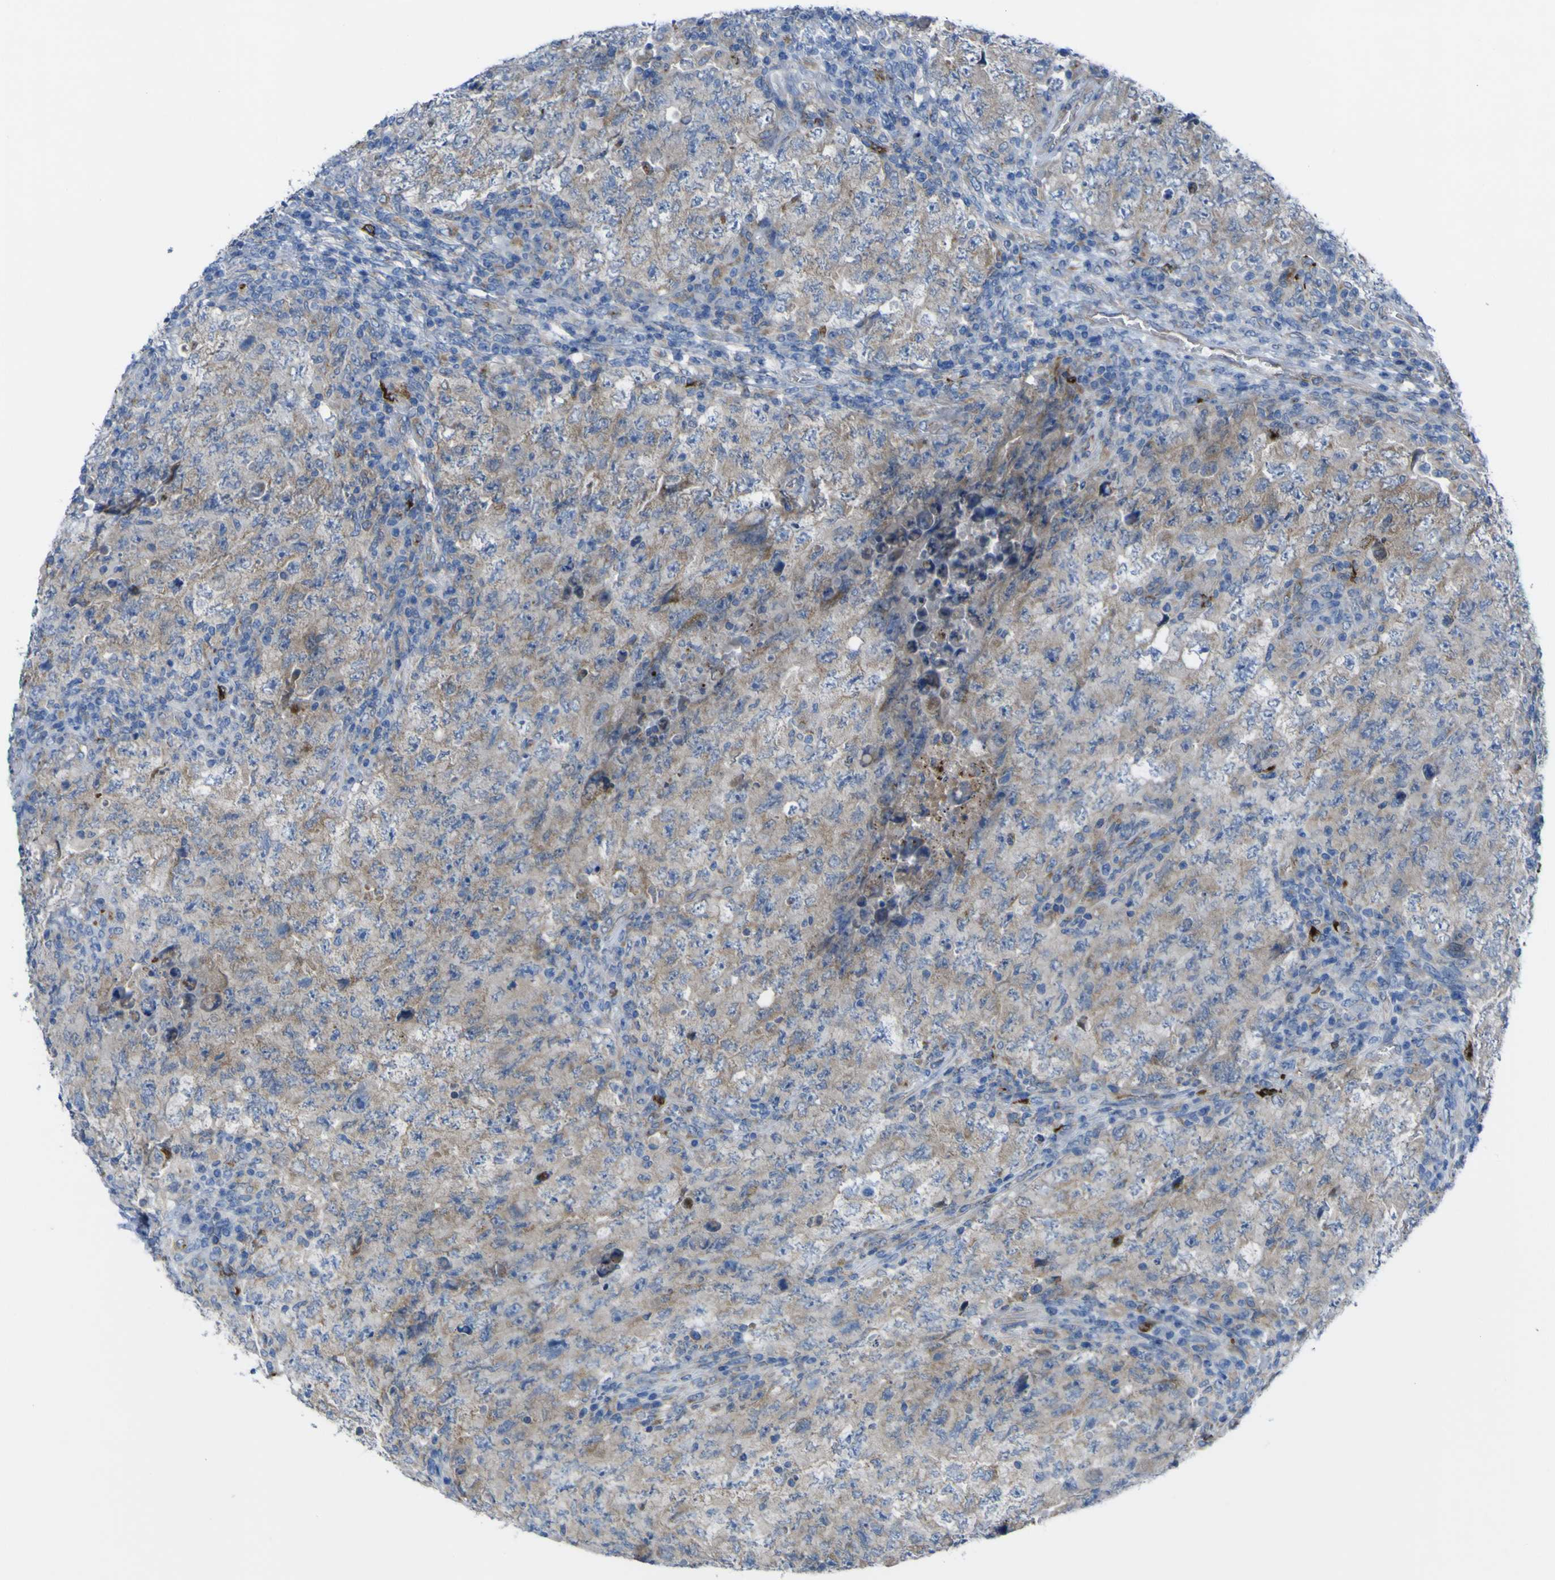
{"staining": {"intensity": "weak", "quantity": ">75%", "location": "cytoplasmic/membranous"}, "tissue": "testis cancer", "cell_type": "Tumor cells", "image_type": "cancer", "snomed": [{"axis": "morphology", "description": "Carcinoma, Embryonal, NOS"}, {"axis": "topography", "description": "Testis"}], "caption": "Testis cancer stained for a protein displays weak cytoplasmic/membranous positivity in tumor cells.", "gene": "CST3", "patient": {"sex": "male", "age": 26}}